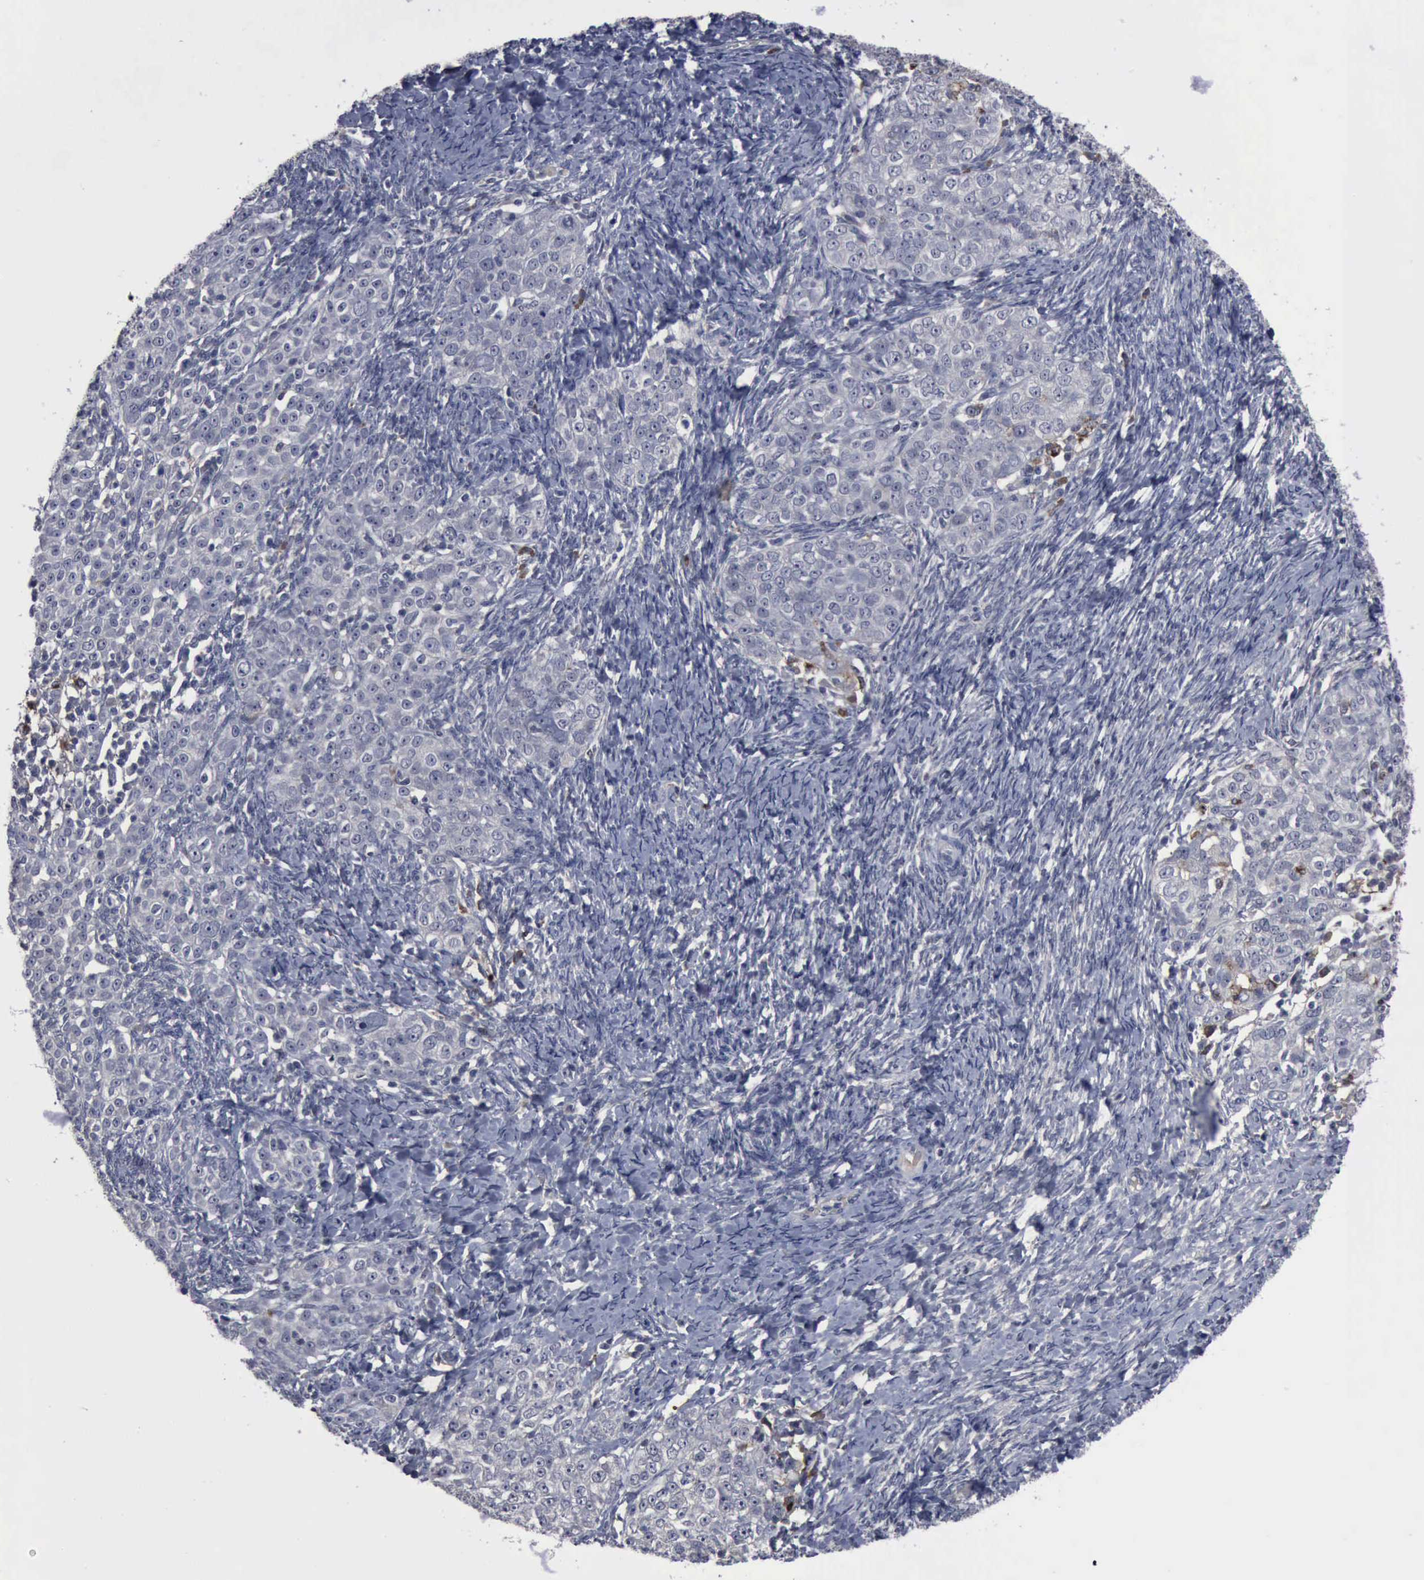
{"staining": {"intensity": "negative", "quantity": "none", "location": "none"}, "tissue": "ovarian cancer", "cell_type": "Tumor cells", "image_type": "cancer", "snomed": [{"axis": "morphology", "description": "Normal tissue, NOS"}, {"axis": "morphology", "description": "Cystadenocarcinoma, serous, NOS"}, {"axis": "topography", "description": "Ovary"}], "caption": "The image shows no staining of tumor cells in ovarian cancer (serous cystadenocarcinoma).", "gene": "MYO18B", "patient": {"sex": "female", "age": 62}}